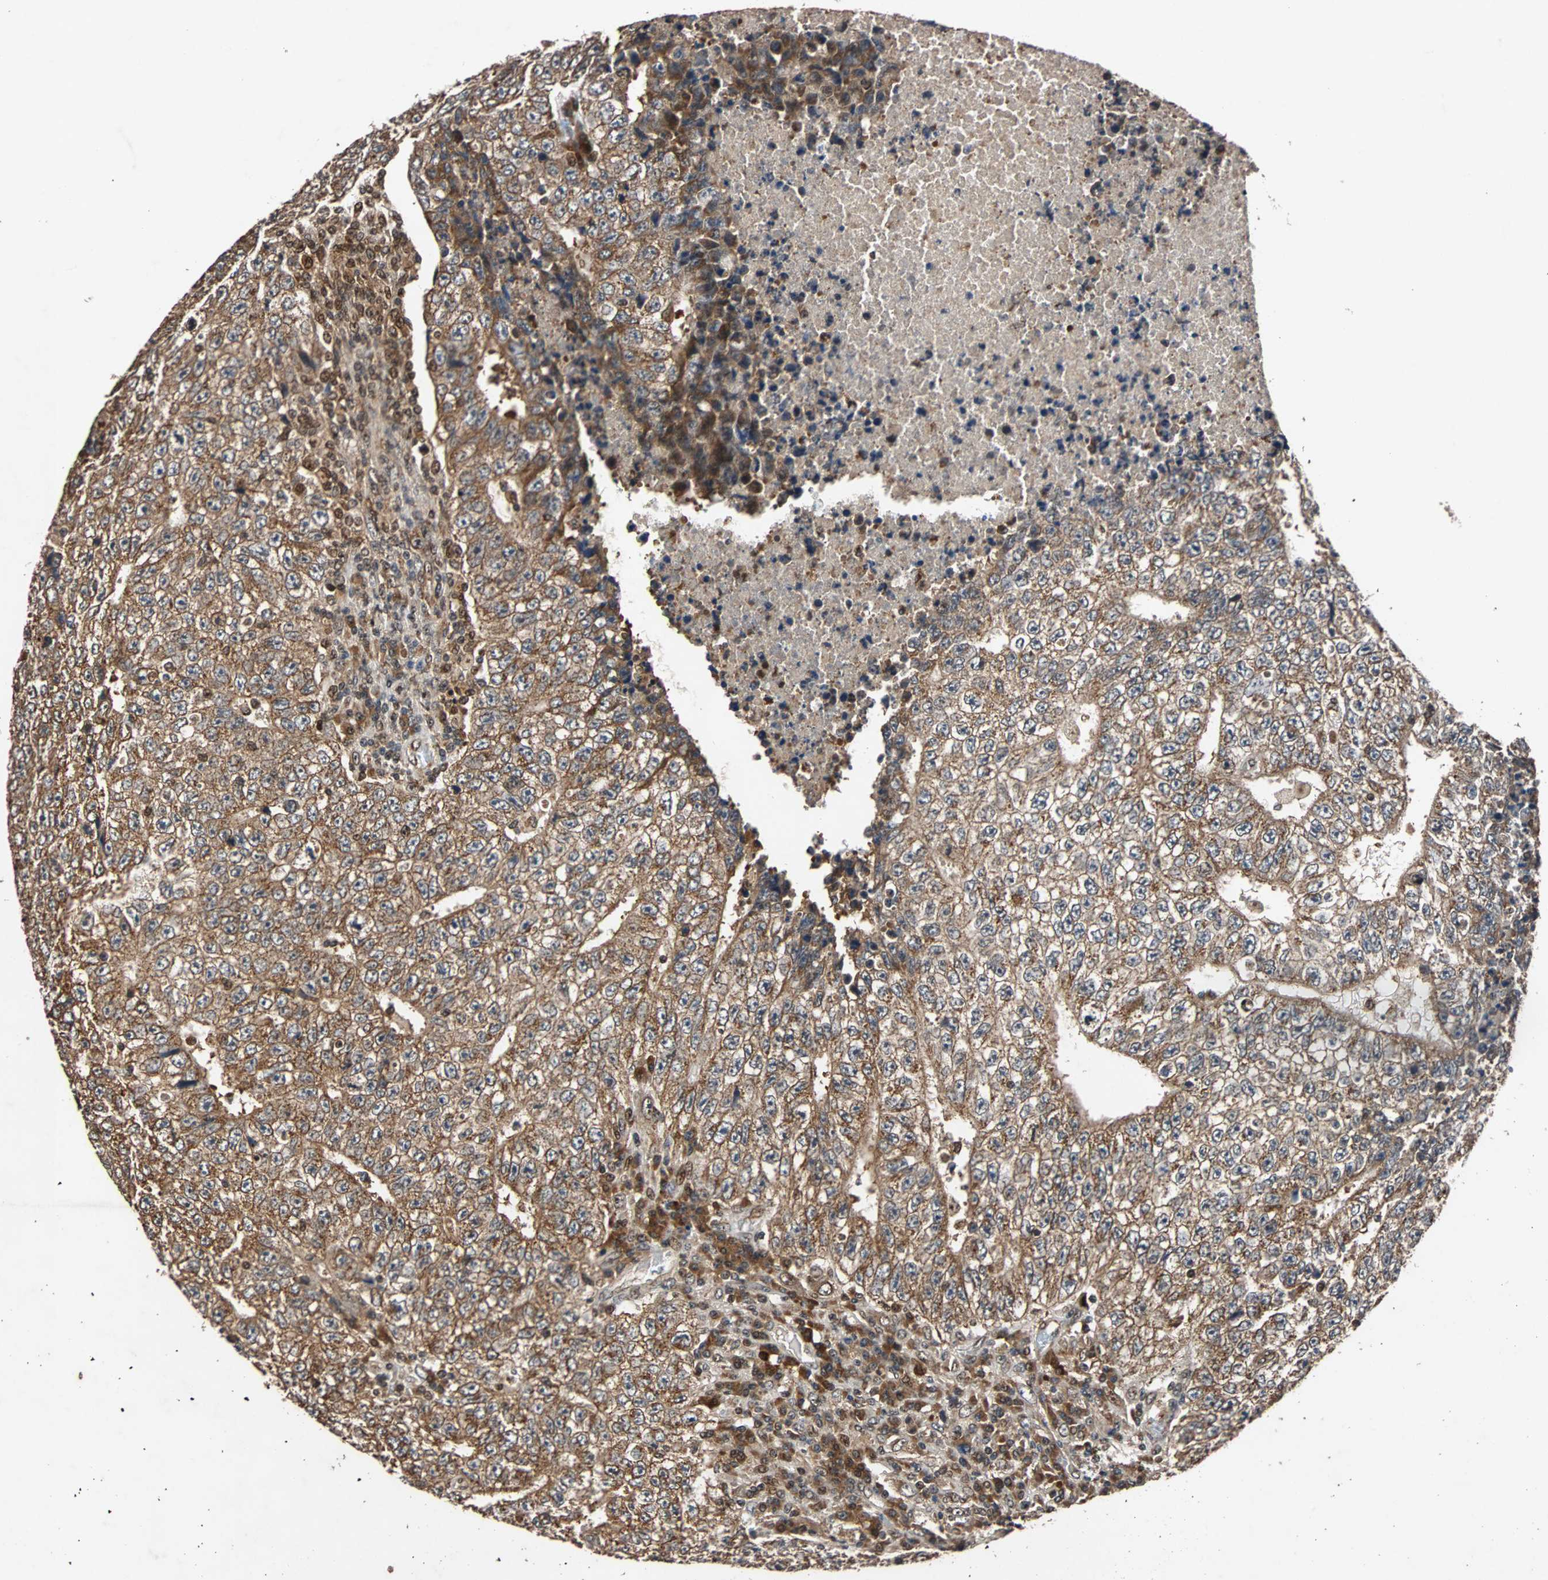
{"staining": {"intensity": "strong", "quantity": ">75%", "location": "cytoplasmic/membranous"}, "tissue": "testis cancer", "cell_type": "Tumor cells", "image_type": "cancer", "snomed": [{"axis": "morphology", "description": "Necrosis, NOS"}, {"axis": "morphology", "description": "Carcinoma, Embryonal, NOS"}, {"axis": "topography", "description": "Testis"}], "caption": "Immunohistochemical staining of human testis embryonal carcinoma demonstrates high levels of strong cytoplasmic/membranous protein expression in approximately >75% of tumor cells.", "gene": "USP31", "patient": {"sex": "male", "age": 19}}